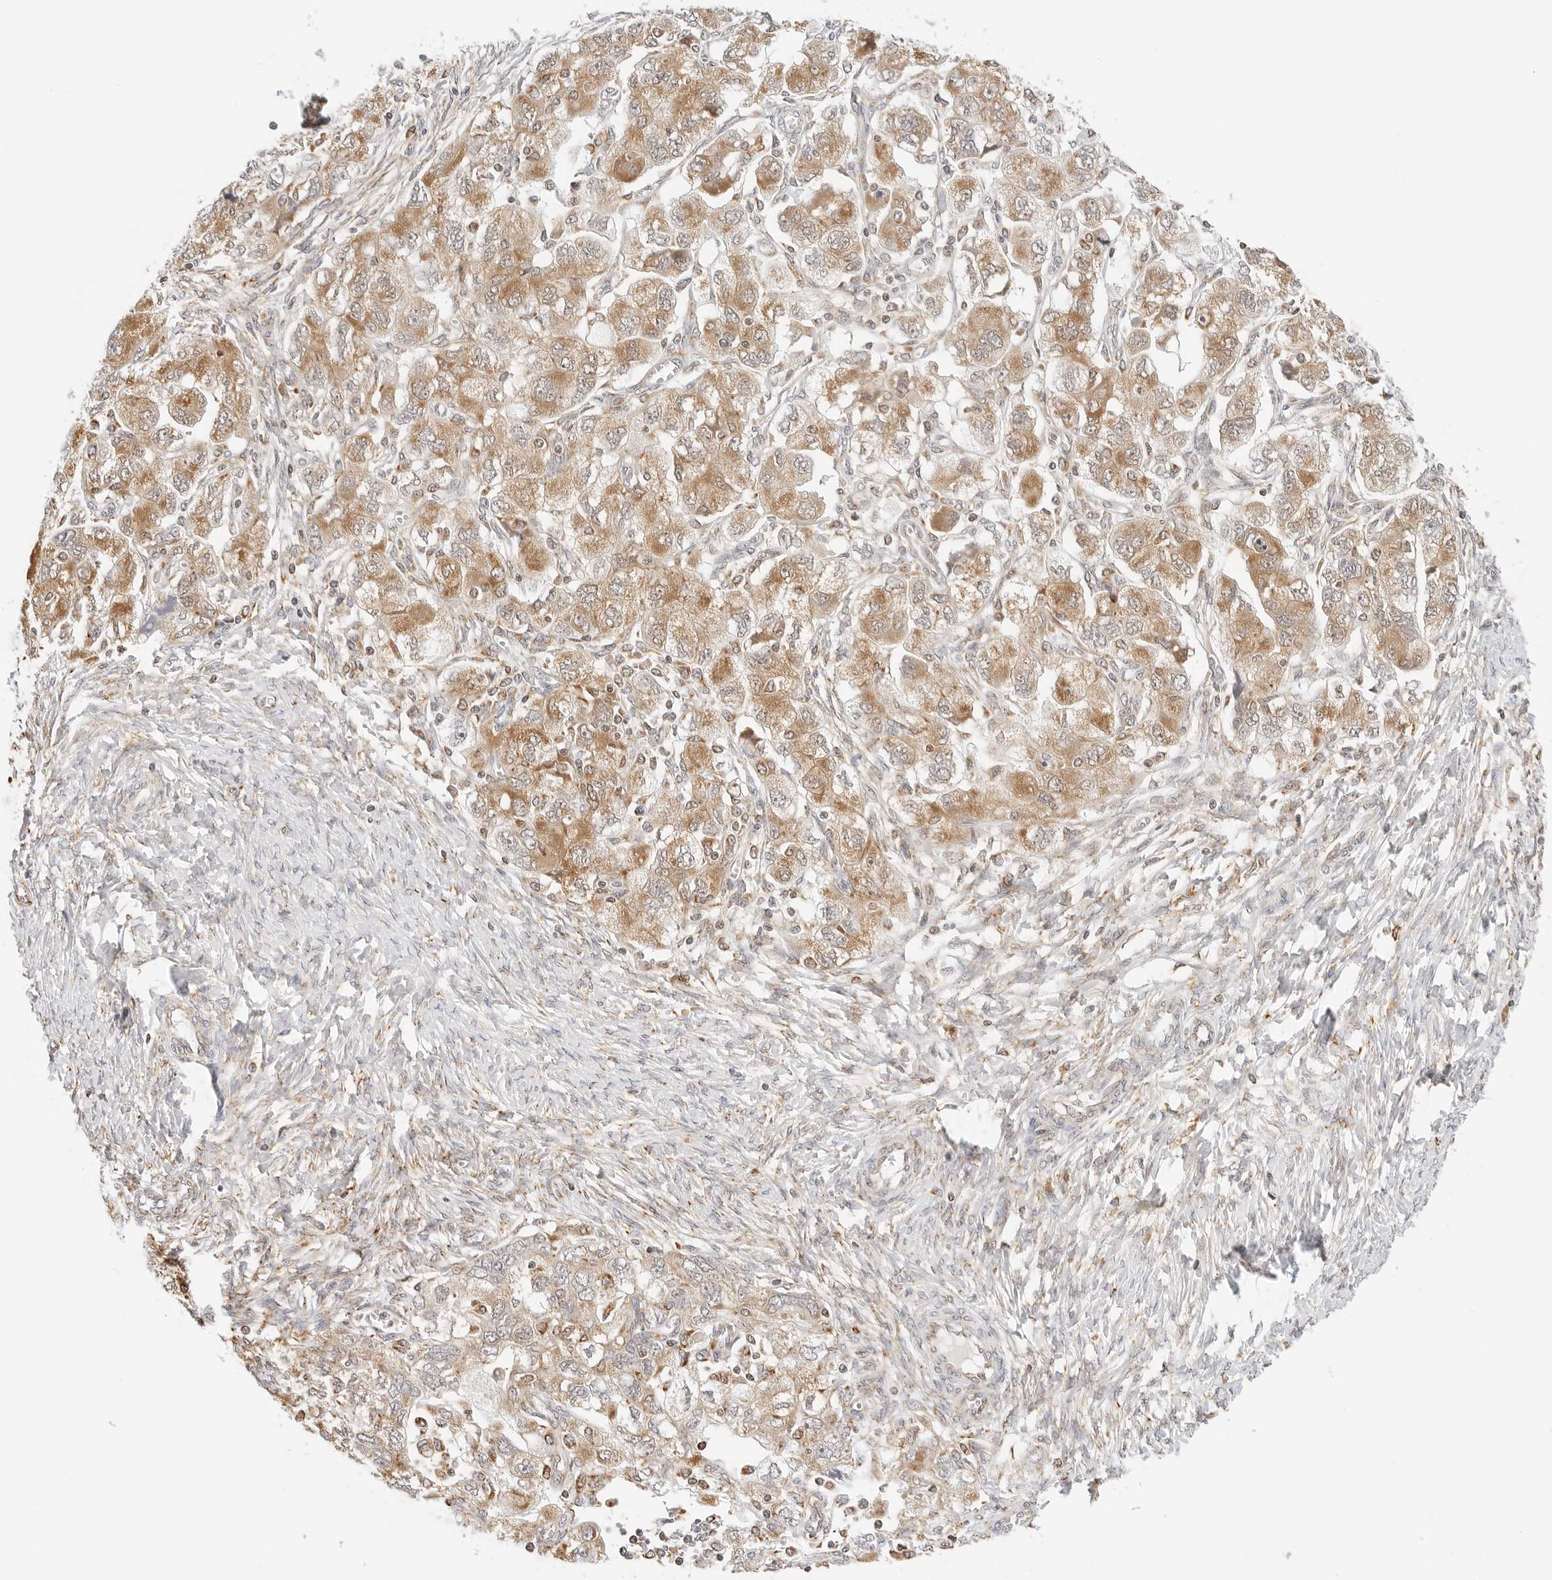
{"staining": {"intensity": "moderate", "quantity": ">75%", "location": "cytoplasmic/membranous"}, "tissue": "ovarian cancer", "cell_type": "Tumor cells", "image_type": "cancer", "snomed": [{"axis": "morphology", "description": "Carcinoma, NOS"}, {"axis": "morphology", "description": "Cystadenocarcinoma, serous, NOS"}, {"axis": "topography", "description": "Ovary"}], "caption": "Human ovarian carcinoma stained for a protein (brown) shows moderate cytoplasmic/membranous positive expression in approximately >75% of tumor cells.", "gene": "ATL1", "patient": {"sex": "female", "age": 69}}